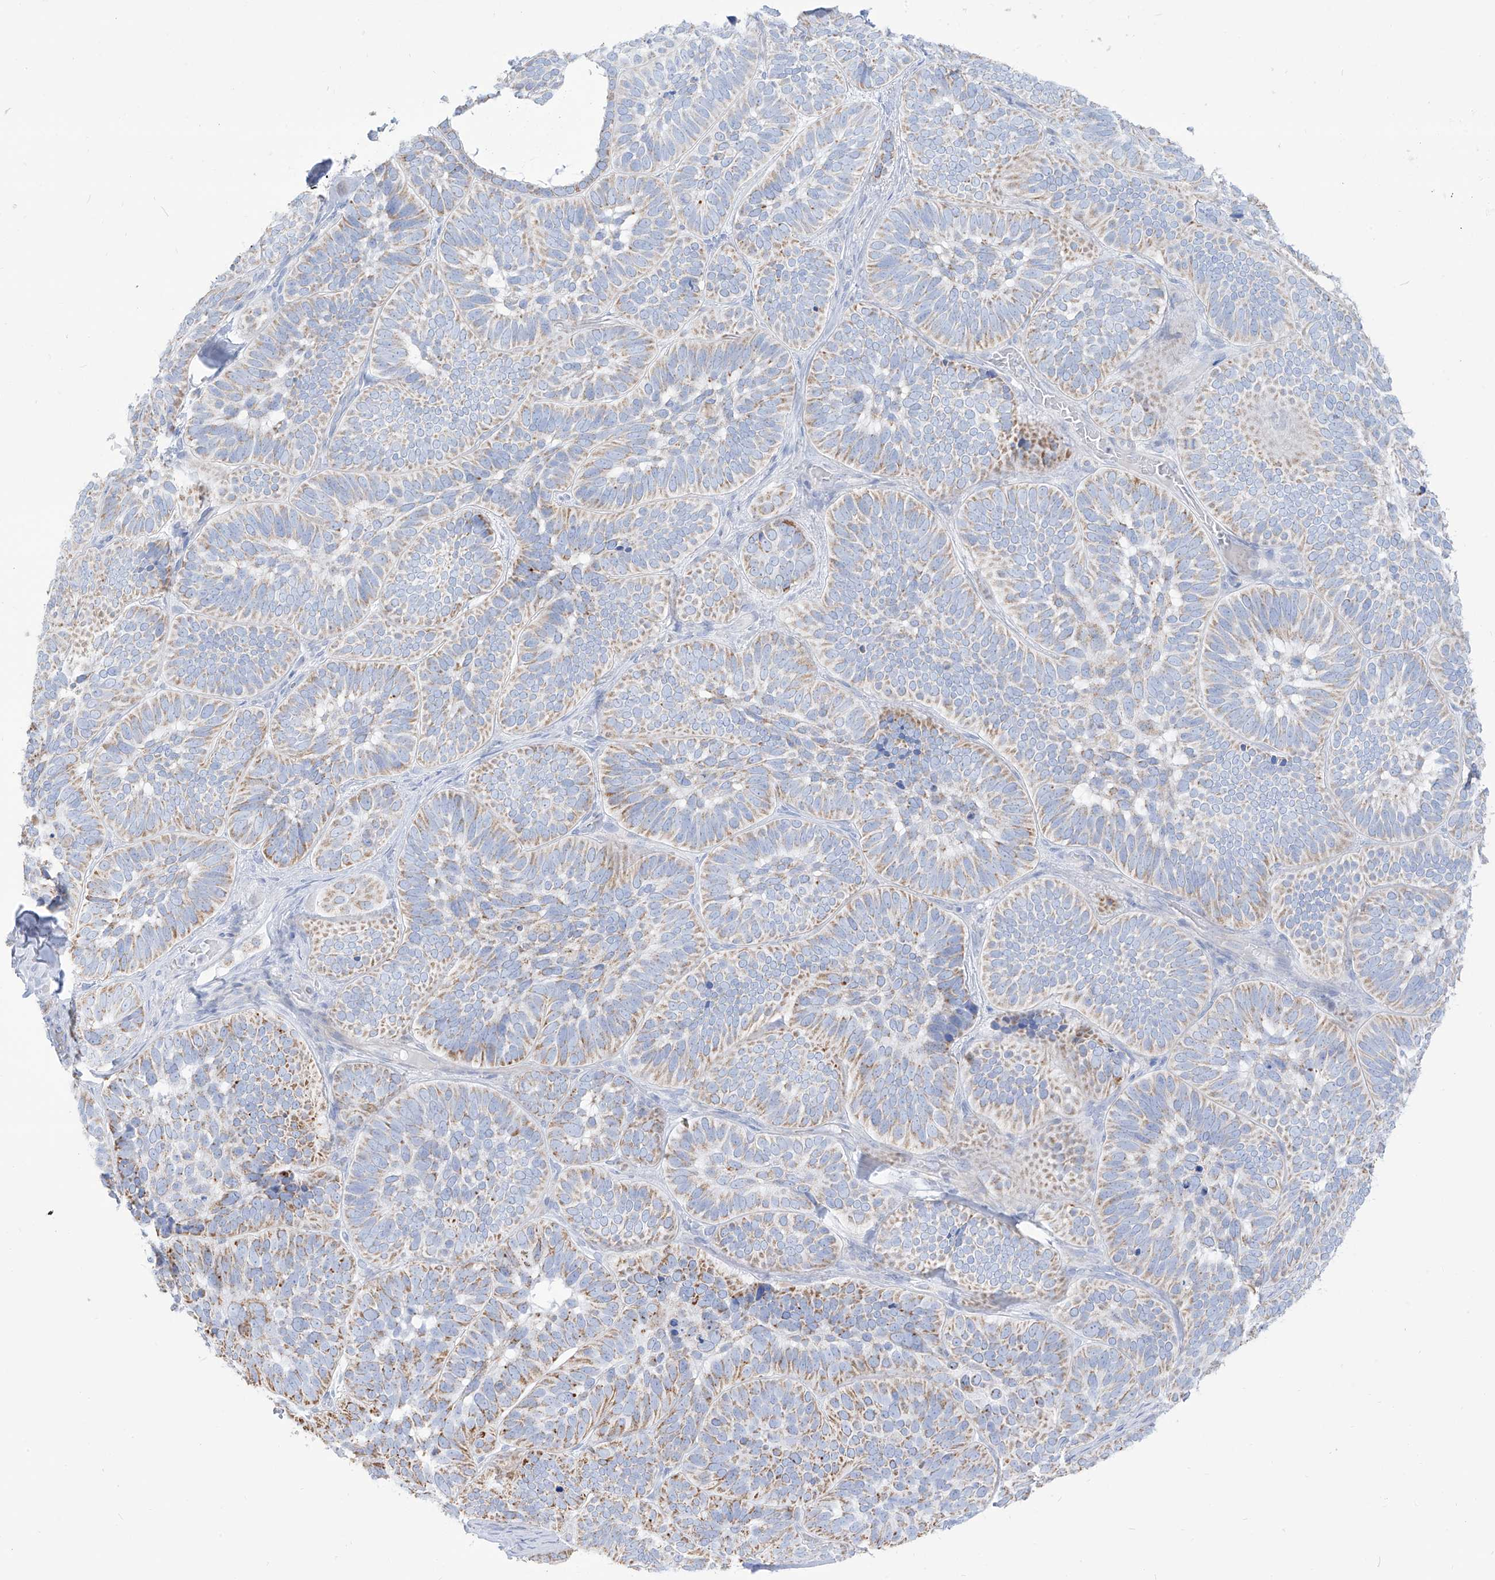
{"staining": {"intensity": "moderate", "quantity": "25%-75%", "location": "cytoplasmic/membranous"}, "tissue": "skin cancer", "cell_type": "Tumor cells", "image_type": "cancer", "snomed": [{"axis": "morphology", "description": "Basal cell carcinoma"}, {"axis": "topography", "description": "Skin"}], "caption": "A micrograph of basal cell carcinoma (skin) stained for a protein reveals moderate cytoplasmic/membranous brown staining in tumor cells.", "gene": "SLC26A3", "patient": {"sex": "male", "age": 62}}